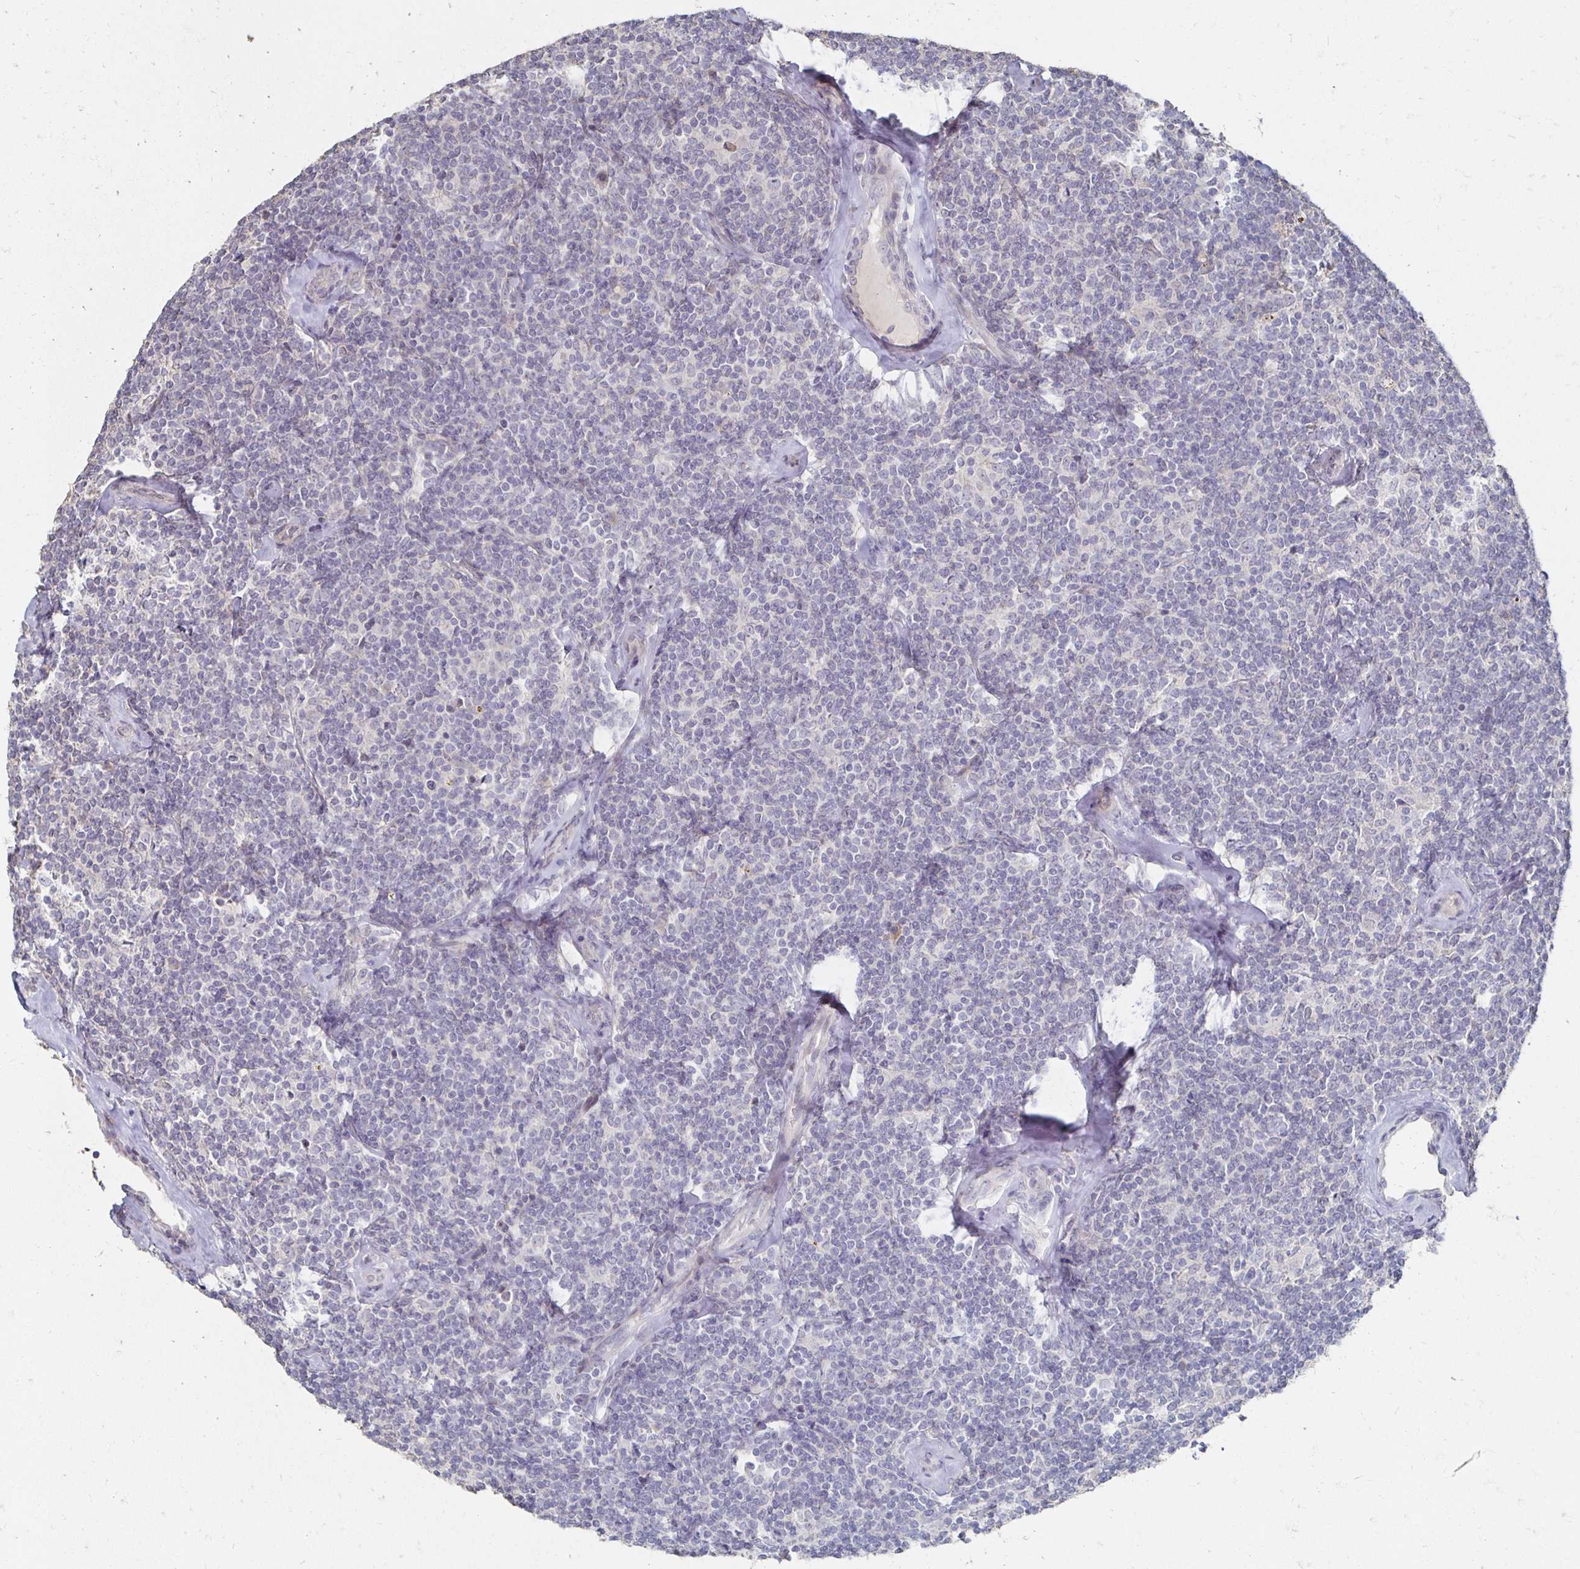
{"staining": {"intensity": "negative", "quantity": "none", "location": "none"}, "tissue": "lymphoma", "cell_type": "Tumor cells", "image_type": "cancer", "snomed": [{"axis": "morphology", "description": "Malignant lymphoma, non-Hodgkin's type, Low grade"}, {"axis": "topography", "description": "Lymph node"}], "caption": "Micrograph shows no protein expression in tumor cells of lymphoma tissue. (IHC, brightfield microscopy, high magnification).", "gene": "ZNF727", "patient": {"sex": "female", "age": 56}}